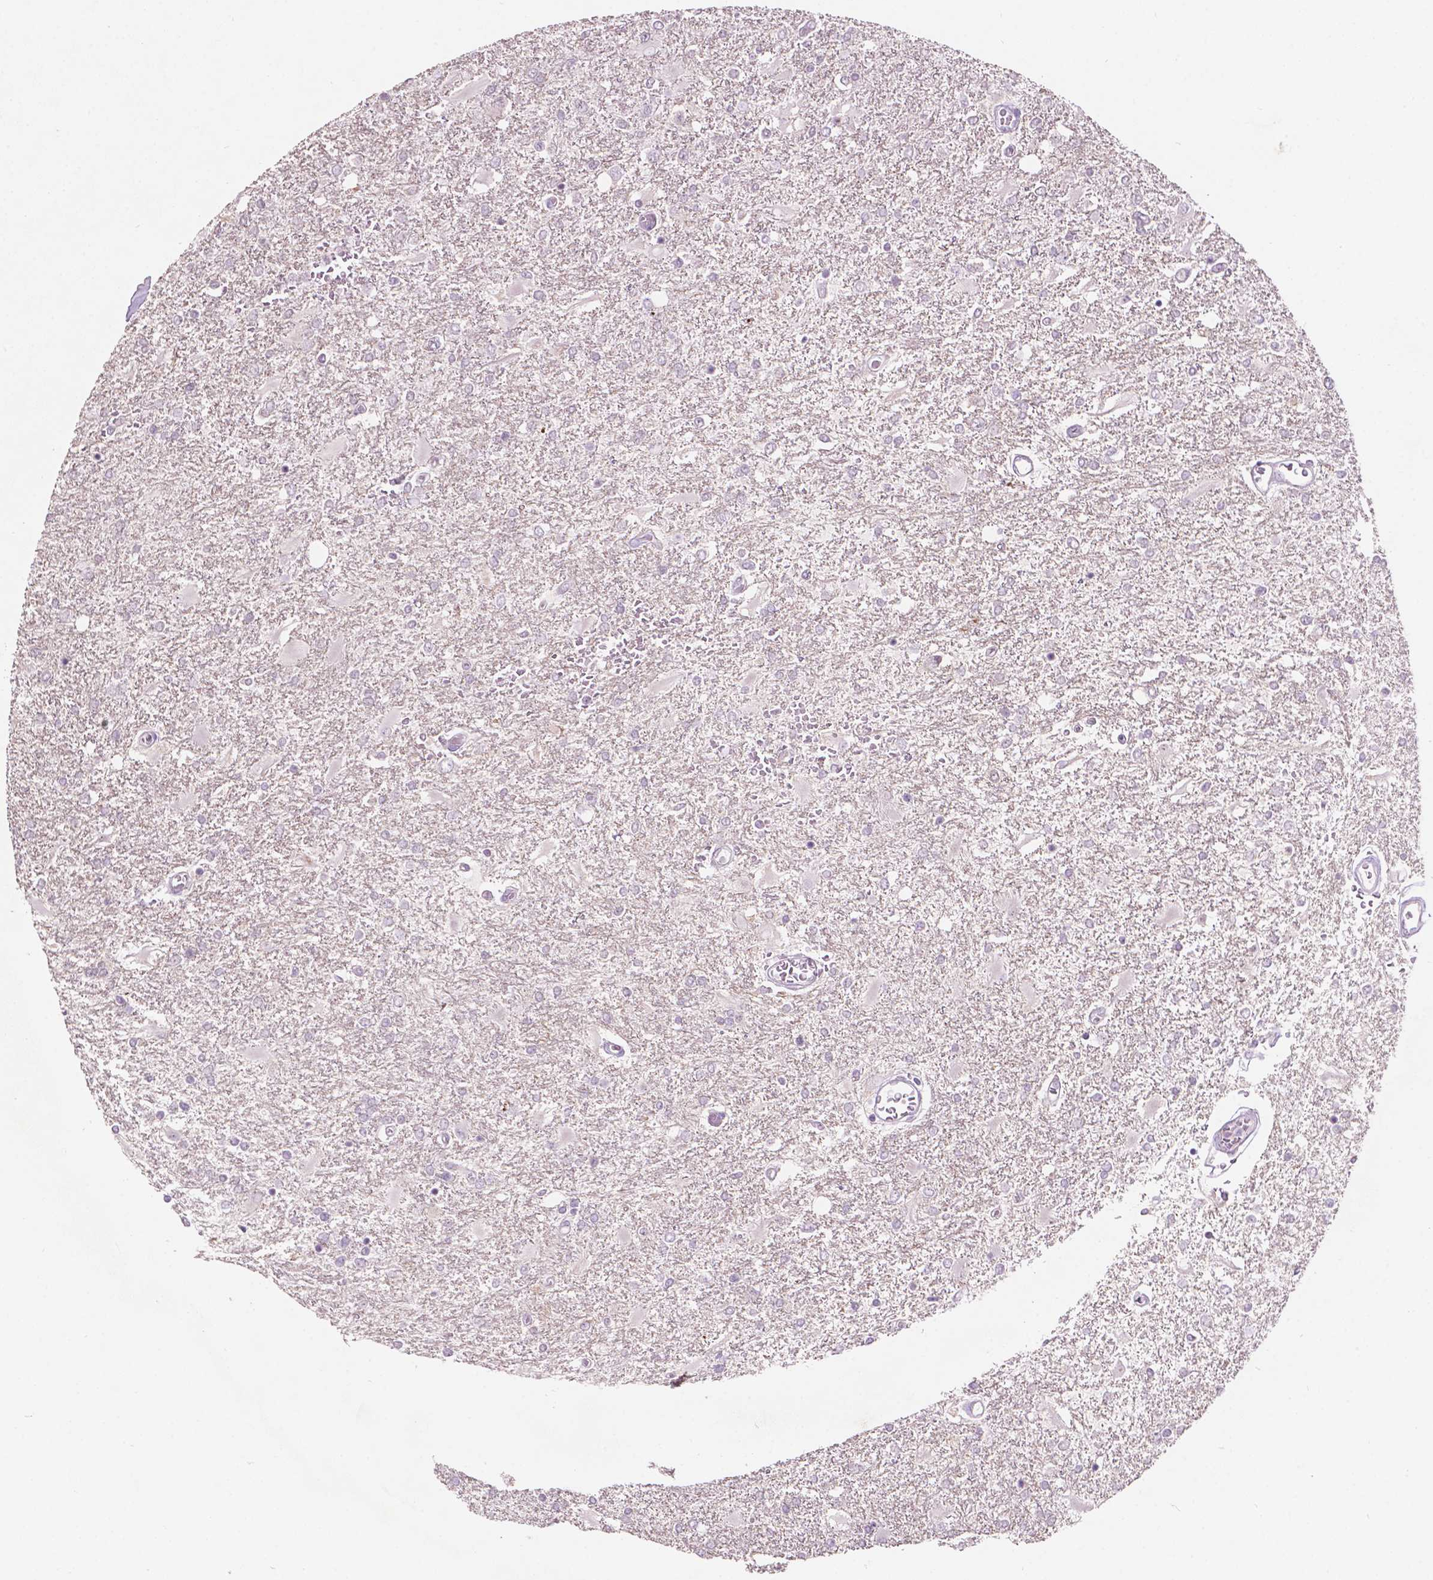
{"staining": {"intensity": "negative", "quantity": "none", "location": "none"}, "tissue": "glioma", "cell_type": "Tumor cells", "image_type": "cancer", "snomed": [{"axis": "morphology", "description": "Glioma, malignant, High grade"}, {"axis": "topography", "description": "Cerebral cortex"}], "caption": "A high-resolution histopathology image shows IHC staining of glioma, which demonstrates no significant staining in tumor cells.", "gene": "TM6SF2", "patient": {"sex": "male", "age": 79}}